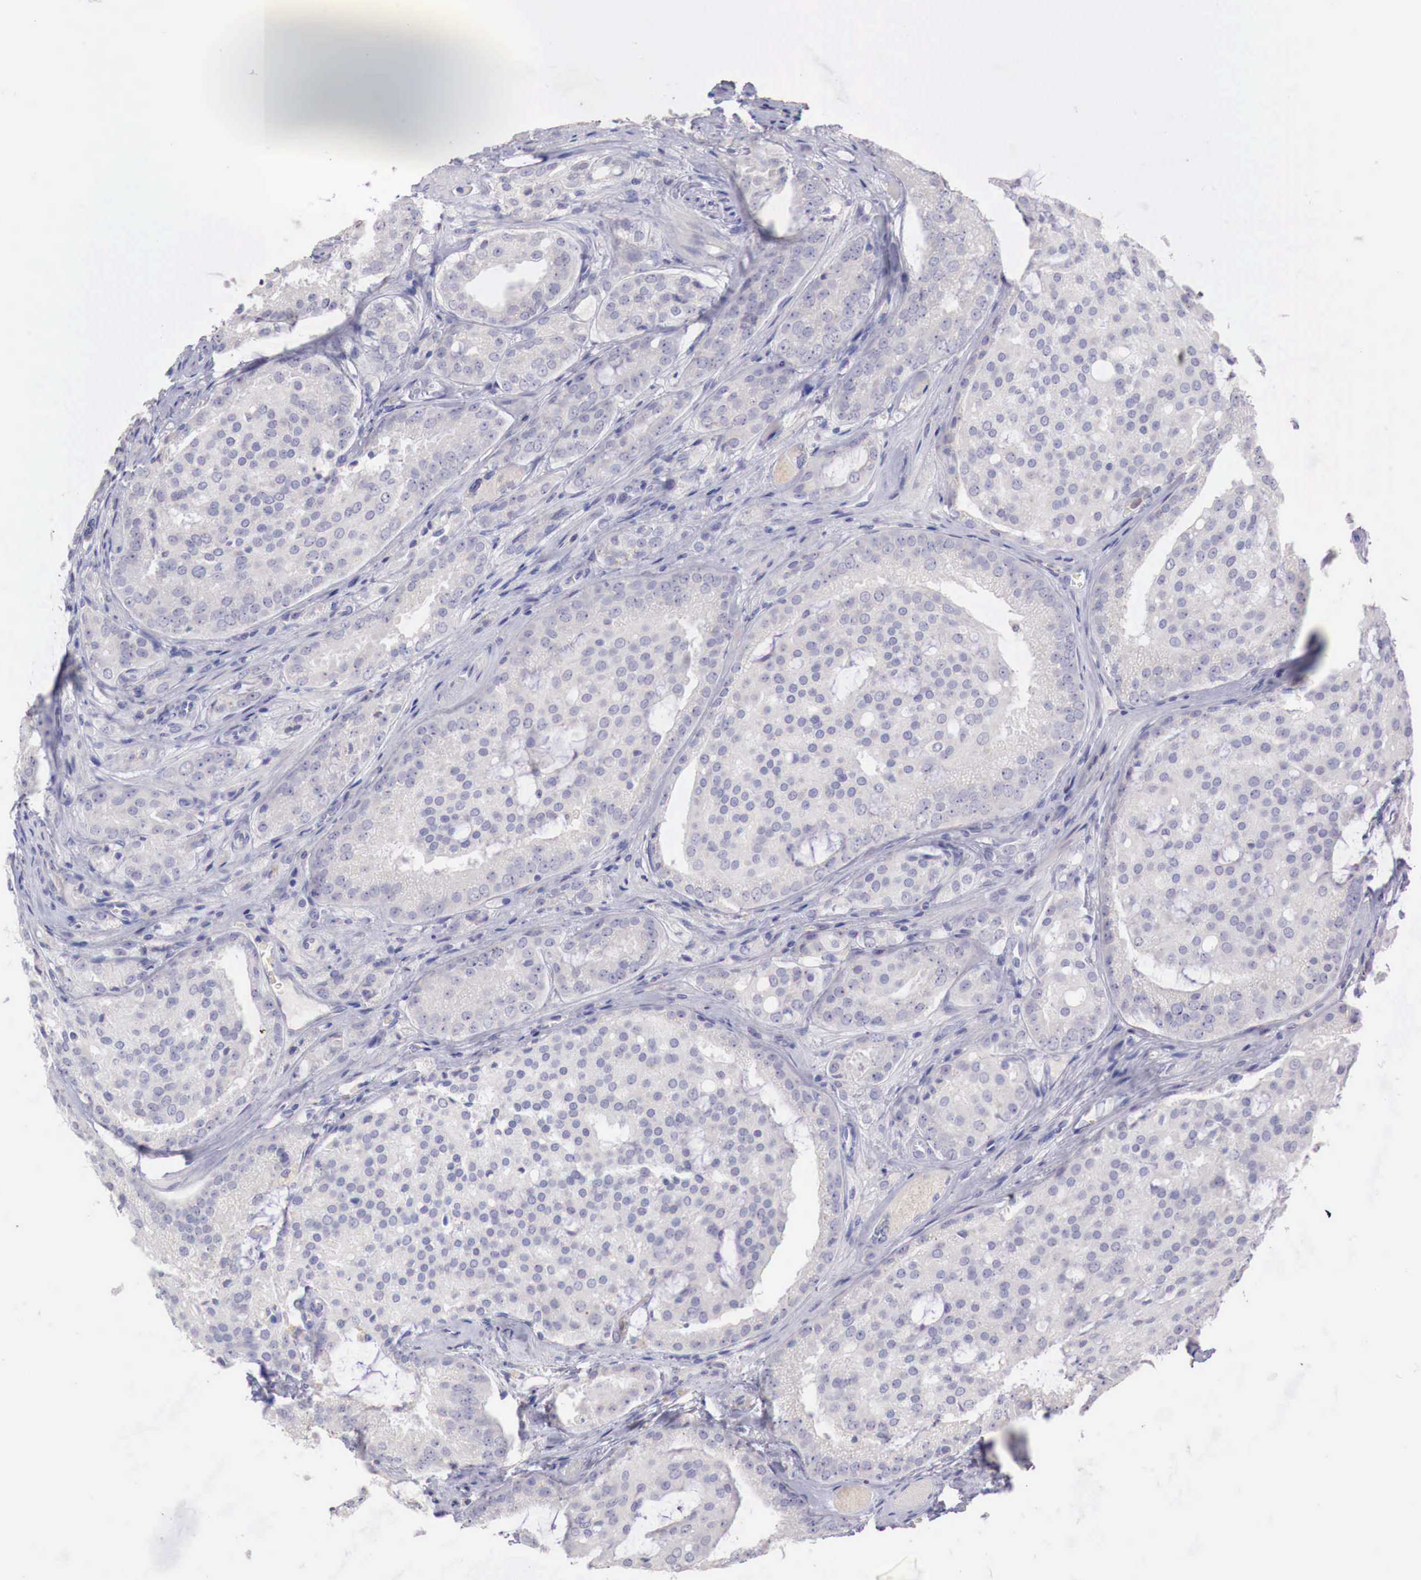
{"staining": {"intensity": "weak", "quantity": "<25%", "location": "cytoplasmic/membranous"}, "tissue": "prostate cancer", "cell_type": "Tumor cells", "image_type": "cancer", "snomed": [{"axis": "morphology", "description": "Adenocarcinoma, Medium grade"}, {"axis": "topography", "description": "Prostate"}], "caption": "High power microscopy image of an immunohistochemistry photomicrograph of prostate cancer, revealing no significant expression in tumor cells.", "gene": "ITIH6", "patient": {"sex": "male", "age": 60}}